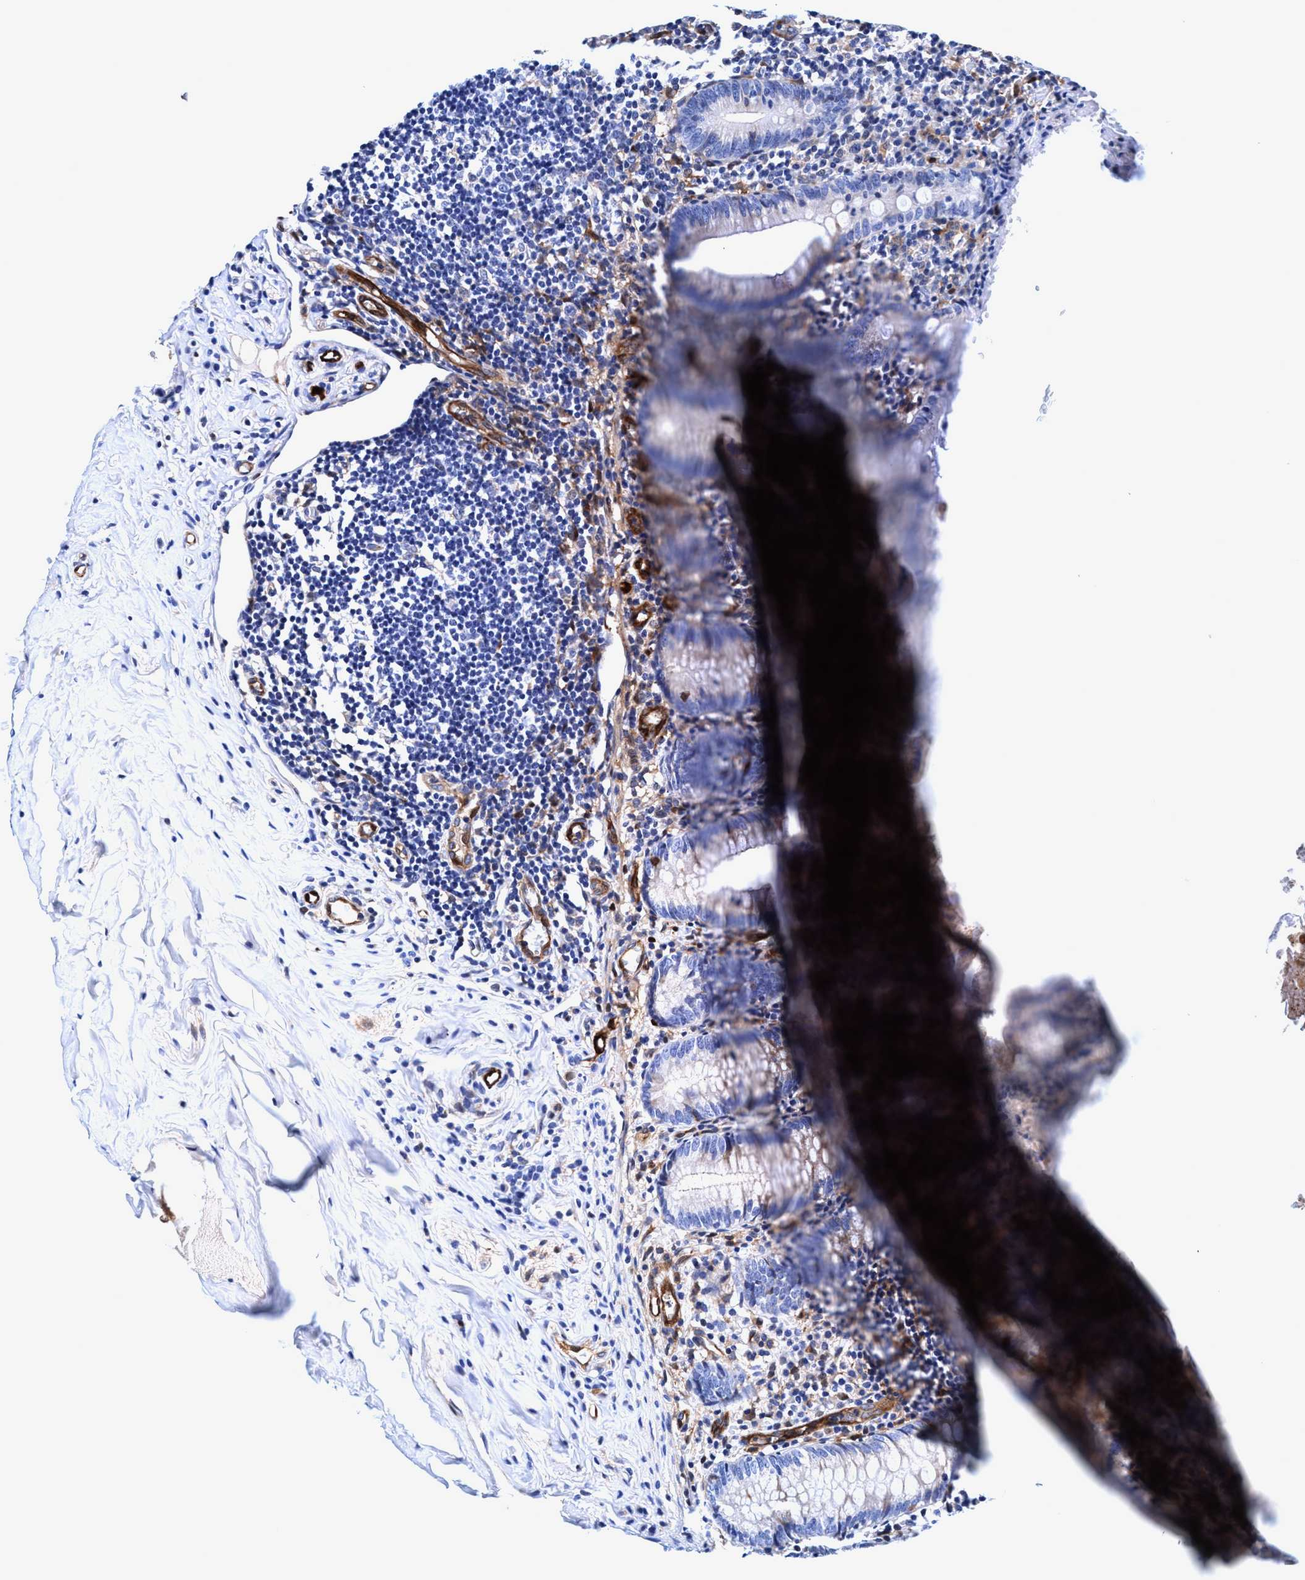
{"staining": {"intensity": "weak", "quantity": "<25%", "location": "cytoplasmic/membranous"}, "tissue": "appendix", "cell_type": "Glandular cells", "image_type": "normal", "snomed": [{"axis": "morphology", "description": "Normal tissue, NOS"}, {"axis": "topography", "description": "Appendix"}], "caption": "Immunohistochemical staining of normal appendix shows no significant staining in glandular cells.", "gene": "UBALD2", "patient": {"sex": "female", "age": 10}}